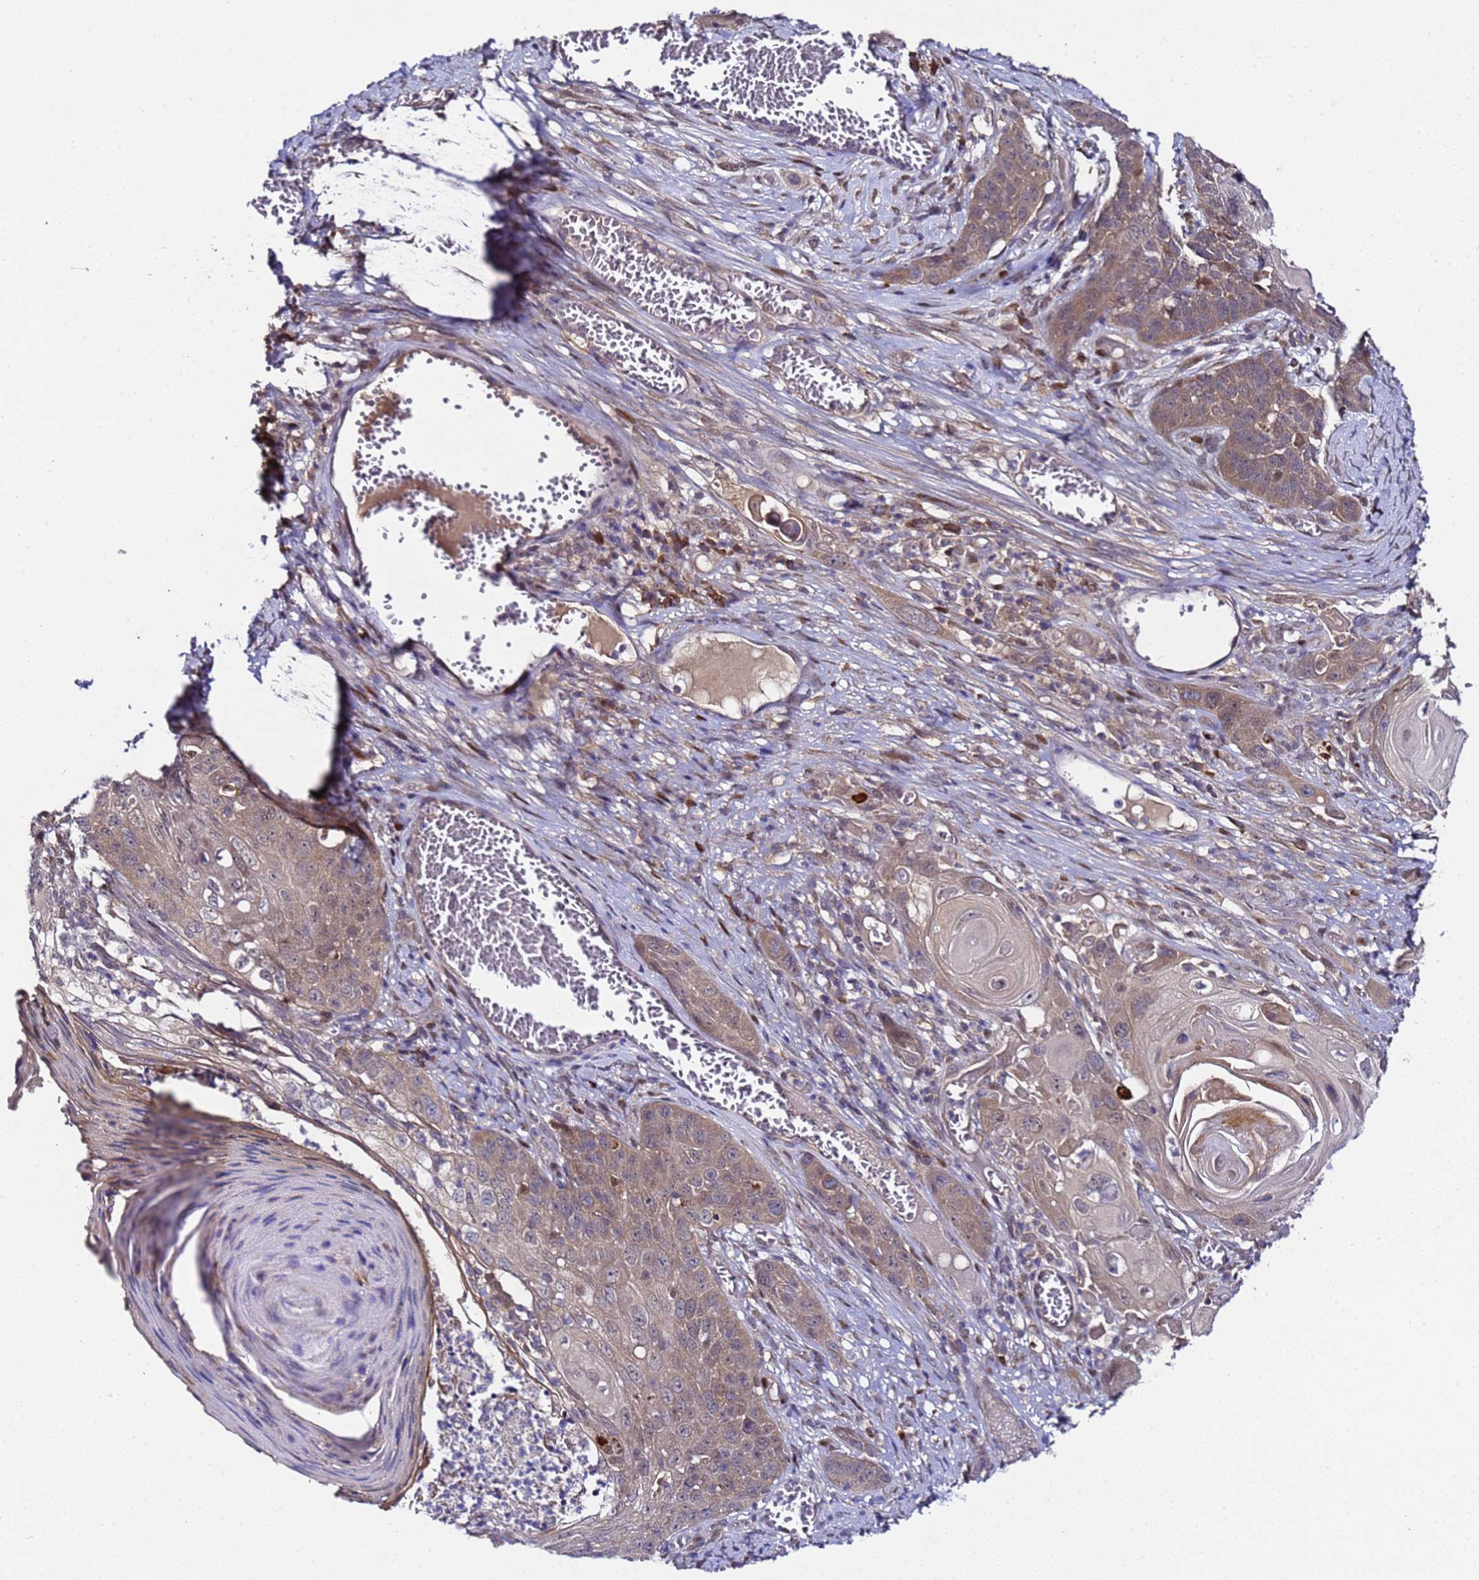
{"staining": {"intensity": "moderate", "quantity": ">75%", "location": "cytoplasmic/membranous"}, "tissue": "skin cancer", "cell_type": "Tumor cells", "image_type": "cancer", "snomed": [{"axis": "morphology", "description": "Squamous cell carcinoma, NOS"}, {"axis": "topography", "description": "Skin"}], "caption": "This is a micrograph of immunohistochemistry (IHC) staining of skin cancer, which shows moderate staining in the cytoplasmic/membranous of tumor cells.", "gene": "ALG3", "patient": {"sex": "male", "age": 55}}